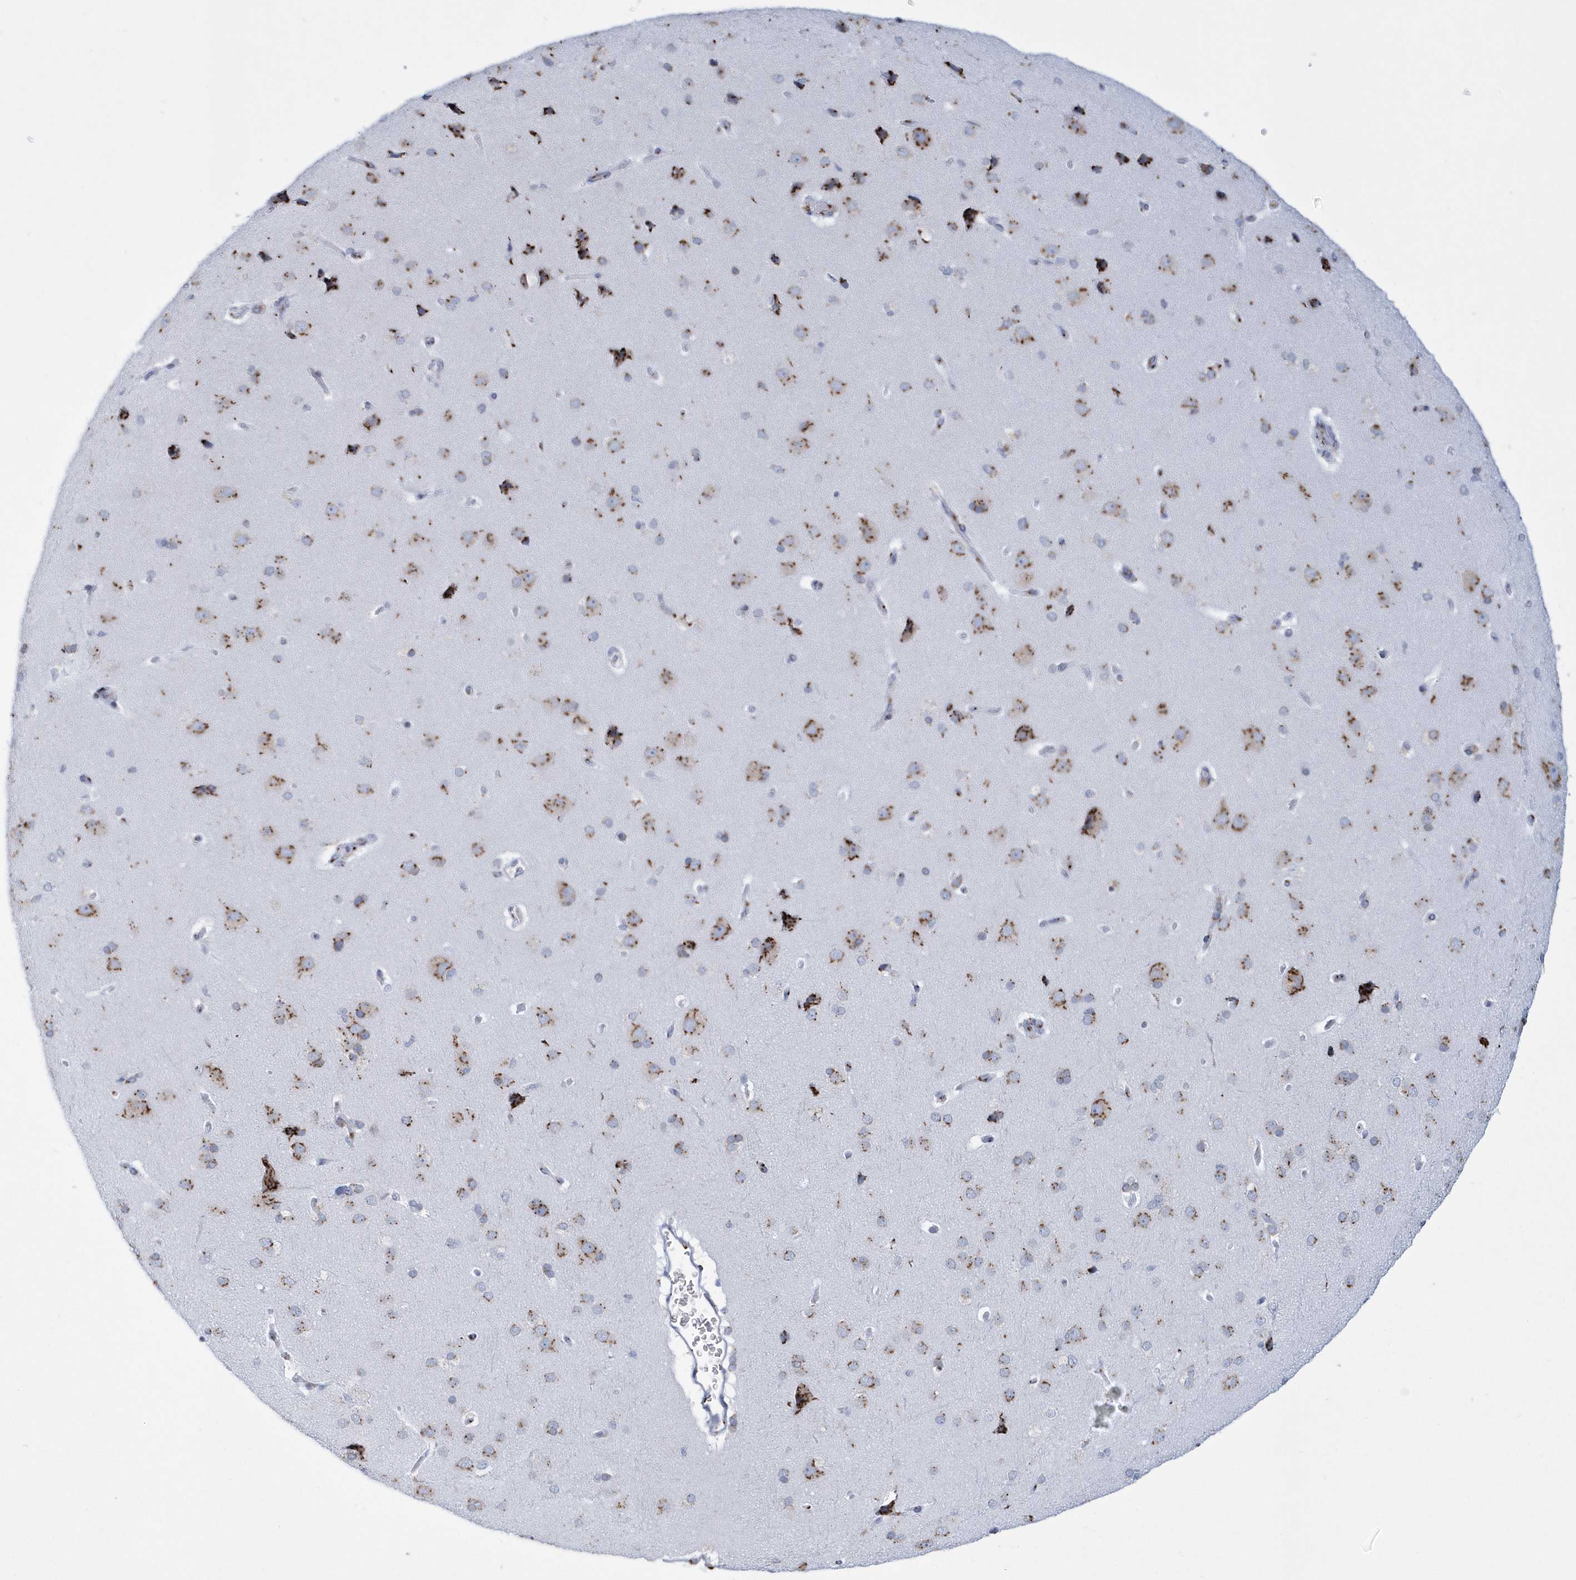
{"staining": {"intensity": "moderate", "quantity": "25%-75%", "location": "cytoplasmic/membranous"}, "tissue": "cerebral cortex", "cell_type": "Endothelial cells", "image_type": "normal", "snomed": [{"axis": "morphology", "description": "Normal tissue, NOS"}, {"axis": "topography", "description": "Cerebral cortex"}], "caption": "There is medium levels of moderate cytoplasmic/membranous staining in endothelial cells of unremarkable cerebral cortex, as demonstrated by immunohistochemical staining (brown color).", "gene": "SLX9", "patient": {"sex": "male", "age": 62}}